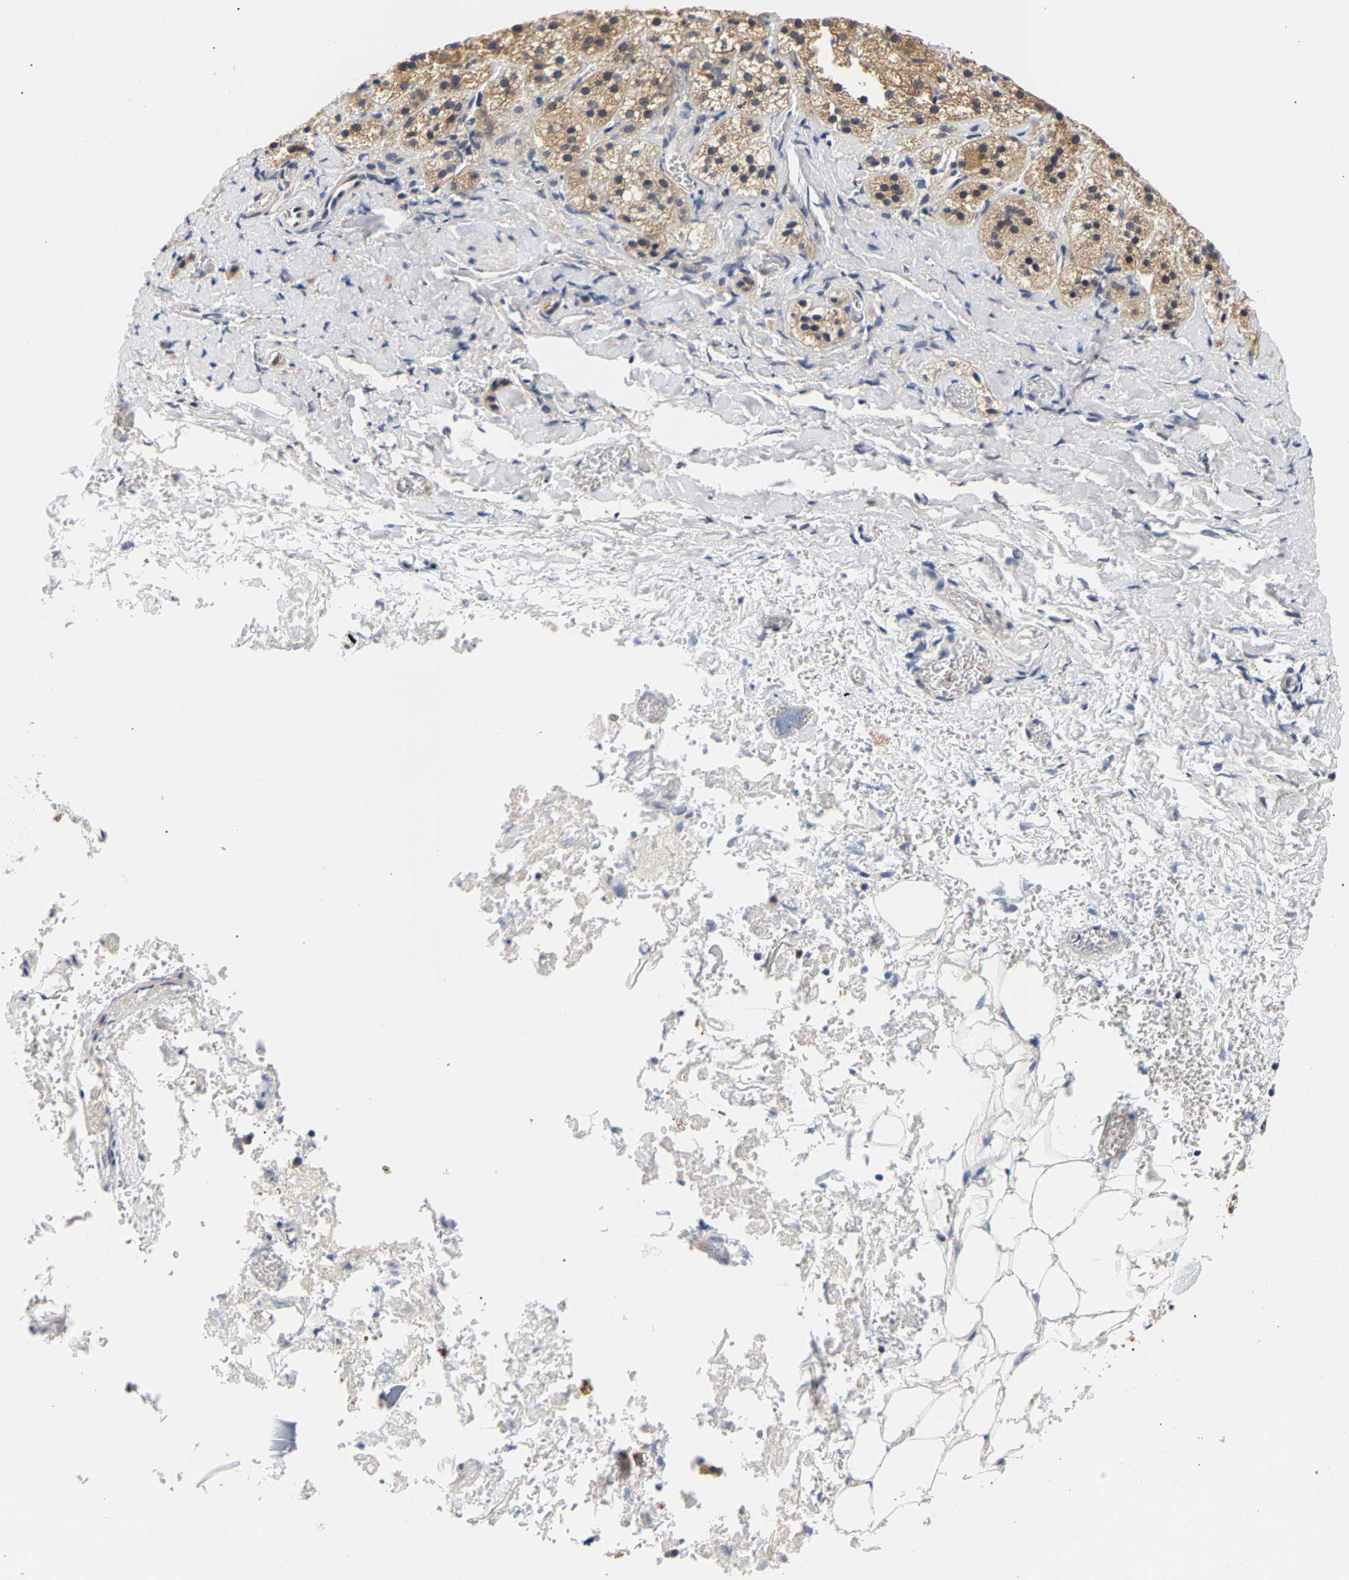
{"staining": {"intensity": "moderate", "quantity": ">75%", "location": "cytoplasmic/membranous"}, "tissue": "adrenal gland", "cell_type": "Glandular cells", "image_type": "normal", "snomed": [{"axis": "morphology", "description": "Normal tissue, NOS"}, {"axis": "topography", "description": "Adrenal gland"}], "caption": "DAB (3,3'-diaminobenzidine) immunohistochemical staining of normal human adrenal gland shows moderate cytoplasmic/membranous protein expression in about >75% of glandular cells.", "gene": "PPID", "patient": {"sex": "female", "age": 44}}